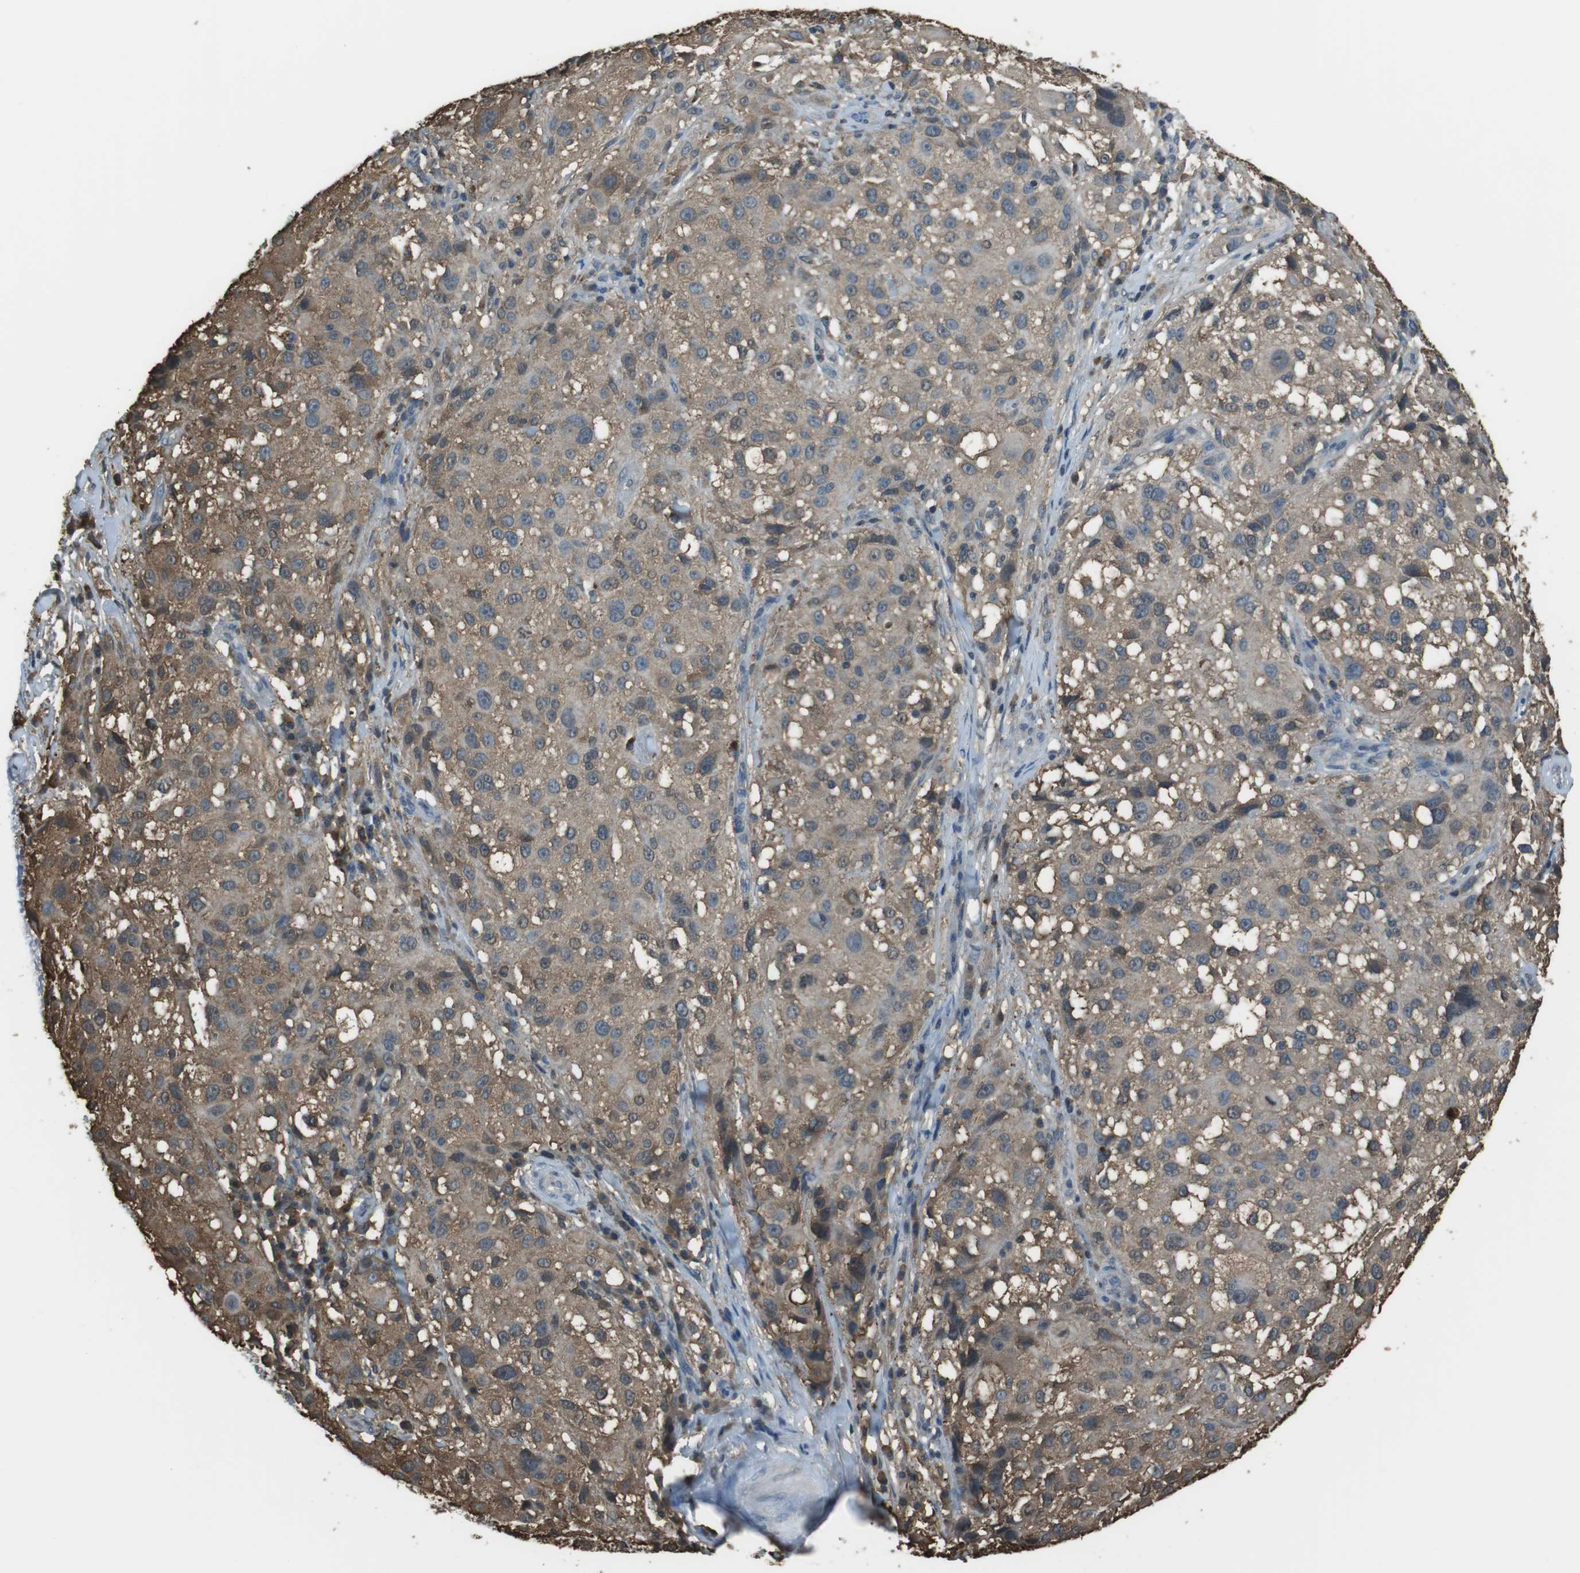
{"staining": {"intensity": "weak", "quantity": ">75%", "location": "cytoplasmic/membranous"}, "tissue": "melanoma", "cell_type": "Tumor cells", "image_type": "cancer", "snomed": [{"axis": "morphology", "description": "Necrosis, NOS"}, {"axis": "morphology", "description": "Malignant melanoma, NOS"}, {"axis": "topography", "description": "Skin"}], "caption": "Protein staining of melanoma tissue exhibits weak cytoplasmic/membranous staining in about >75% of tumor cells. The staining was performed using DAB, with brown indicating positive protein expression. Nuclei are stained blue with hematoxylin.", "gene": "TWSG1", "patient": {"sex": "female", "age": 87}}